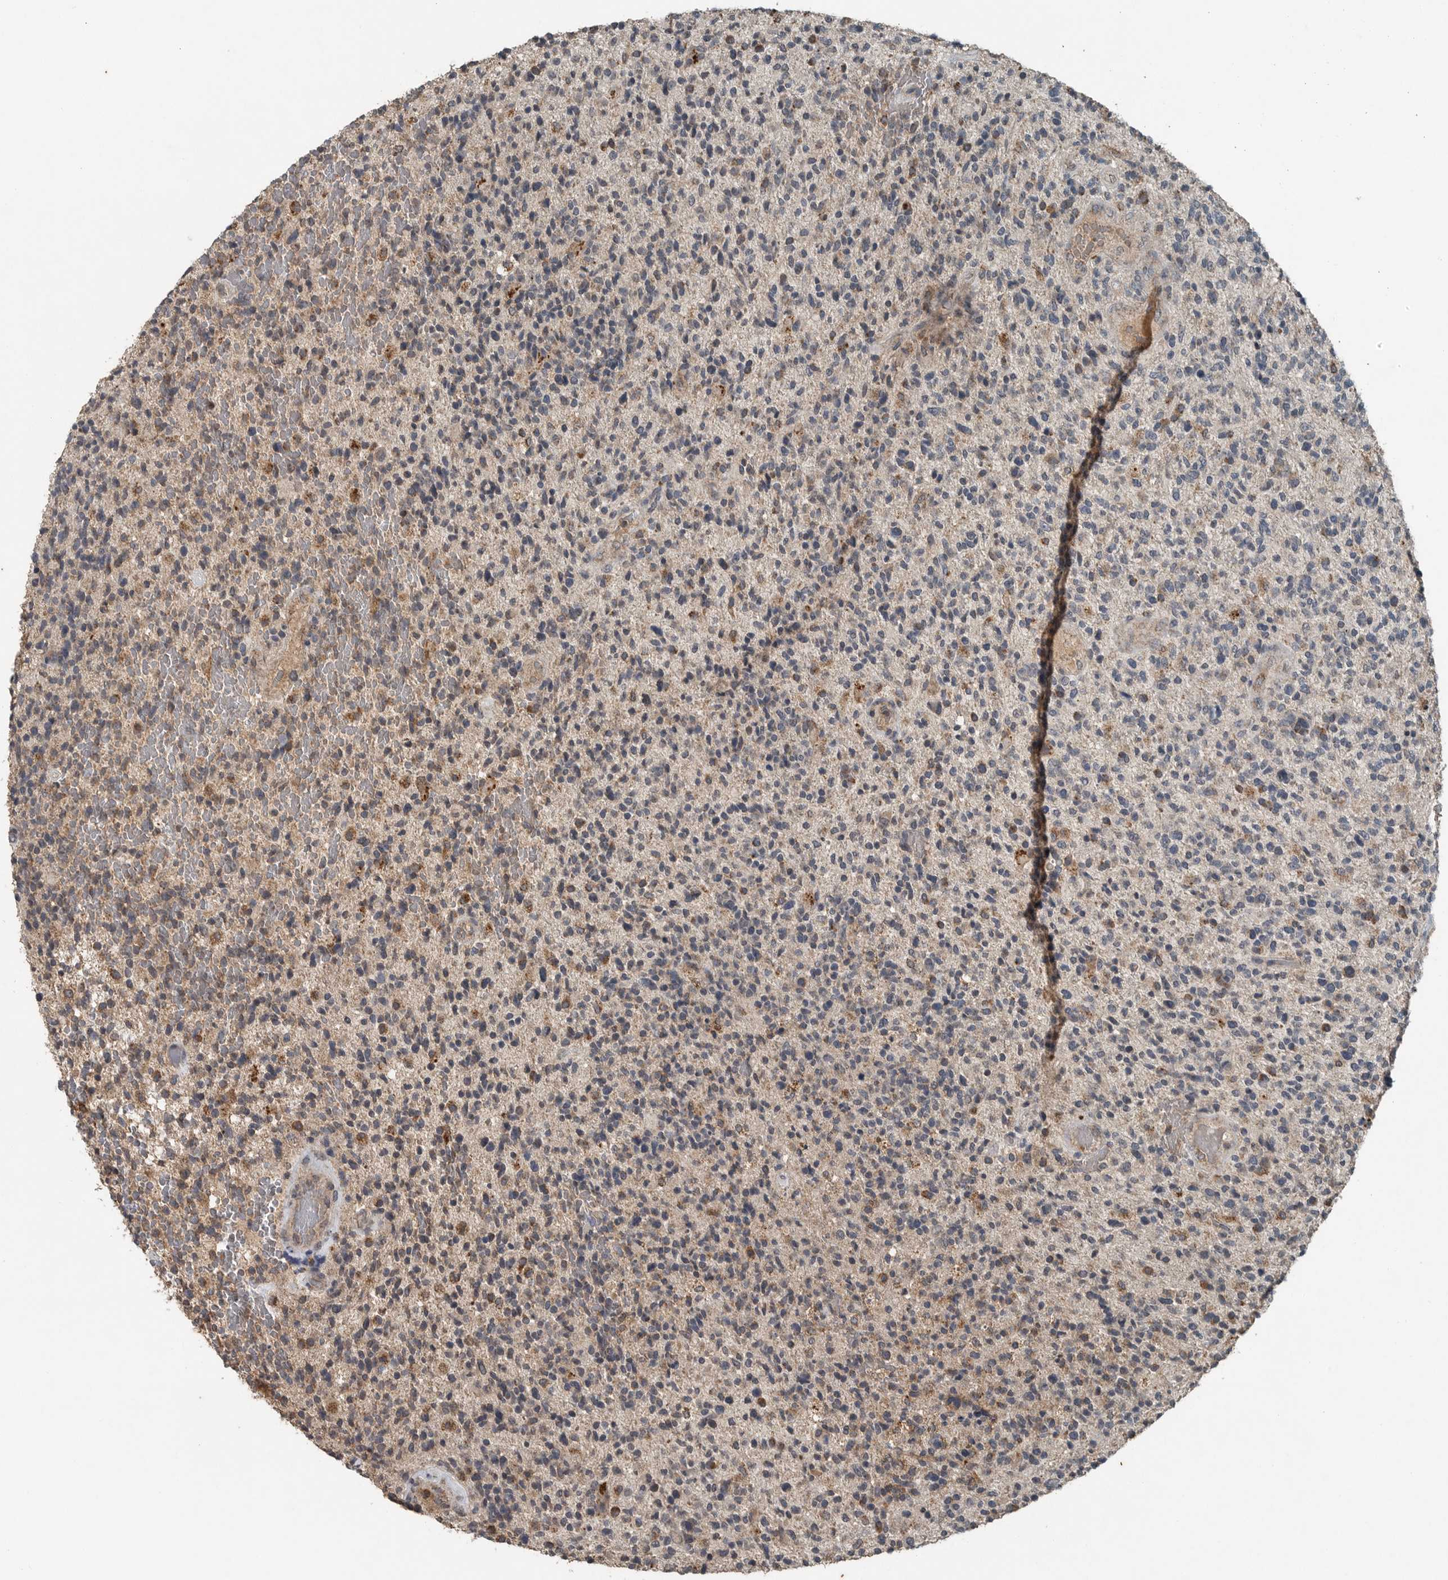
{"staining": {"intensity": "moderate", "quantity": "<25%", "location": "cytoplasmic/membranous"}, "tissue": "glioma", "cell_type": "Tumor cells", "image_type": "cancer", "snomed": [{"axis": "morphology", "description": "Glioma, malignant, High grade"}, {"axis": "topography", "description": "Brain"}], "caption": "Moderate cytoplasmic/membranous protein staining is appreciated in approximately <25% of tumor cells in glioma.", "gene": "IL6ST", "patient": {"sex": "male", "age": 72}}